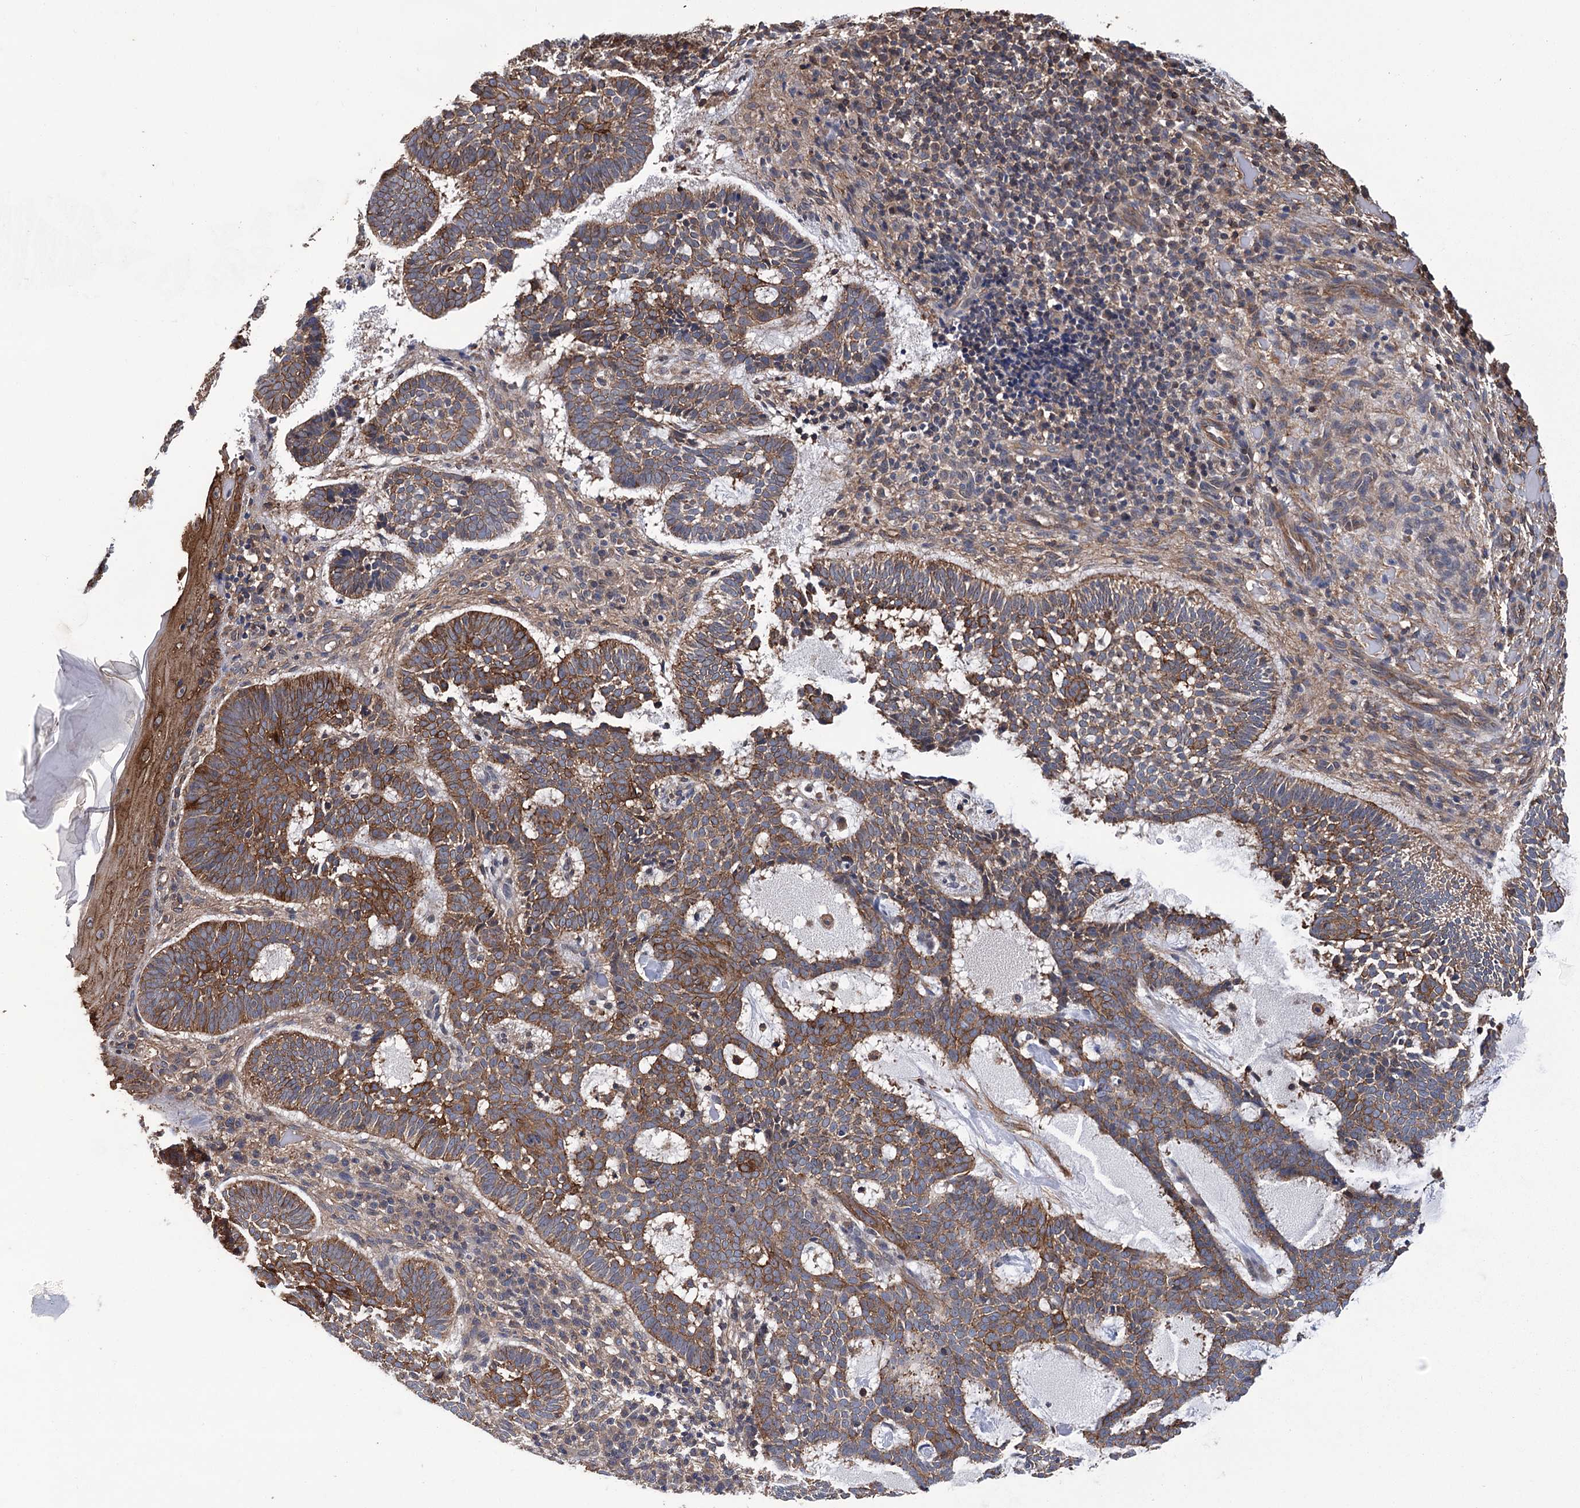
{"staining": {"intensity": "moderate", "quantity": ">75%", "location": "cytoplasmic/membranous"}, "tissue": "skin cancer", "cell_type": "Tumor cells", "image_type": "cancer", "snomed": [{"axis": "morphology", "description": "Basal cell carcinoma"}, {"axis": "topography", "description": "Skin"}], "caption": "Immunohistochemical staining of human skin cancer (basal cell carcinoma) exhibits medium levels of moderate cytoplasmic/membranous staining in about >75% of tumor cells. (DAB (3,3'-diaminobenzidine) = brown stain, brightfield microscopy at high magnification).", "gene": "DPP3", "patient": {"sex": "male", "age": 85}}